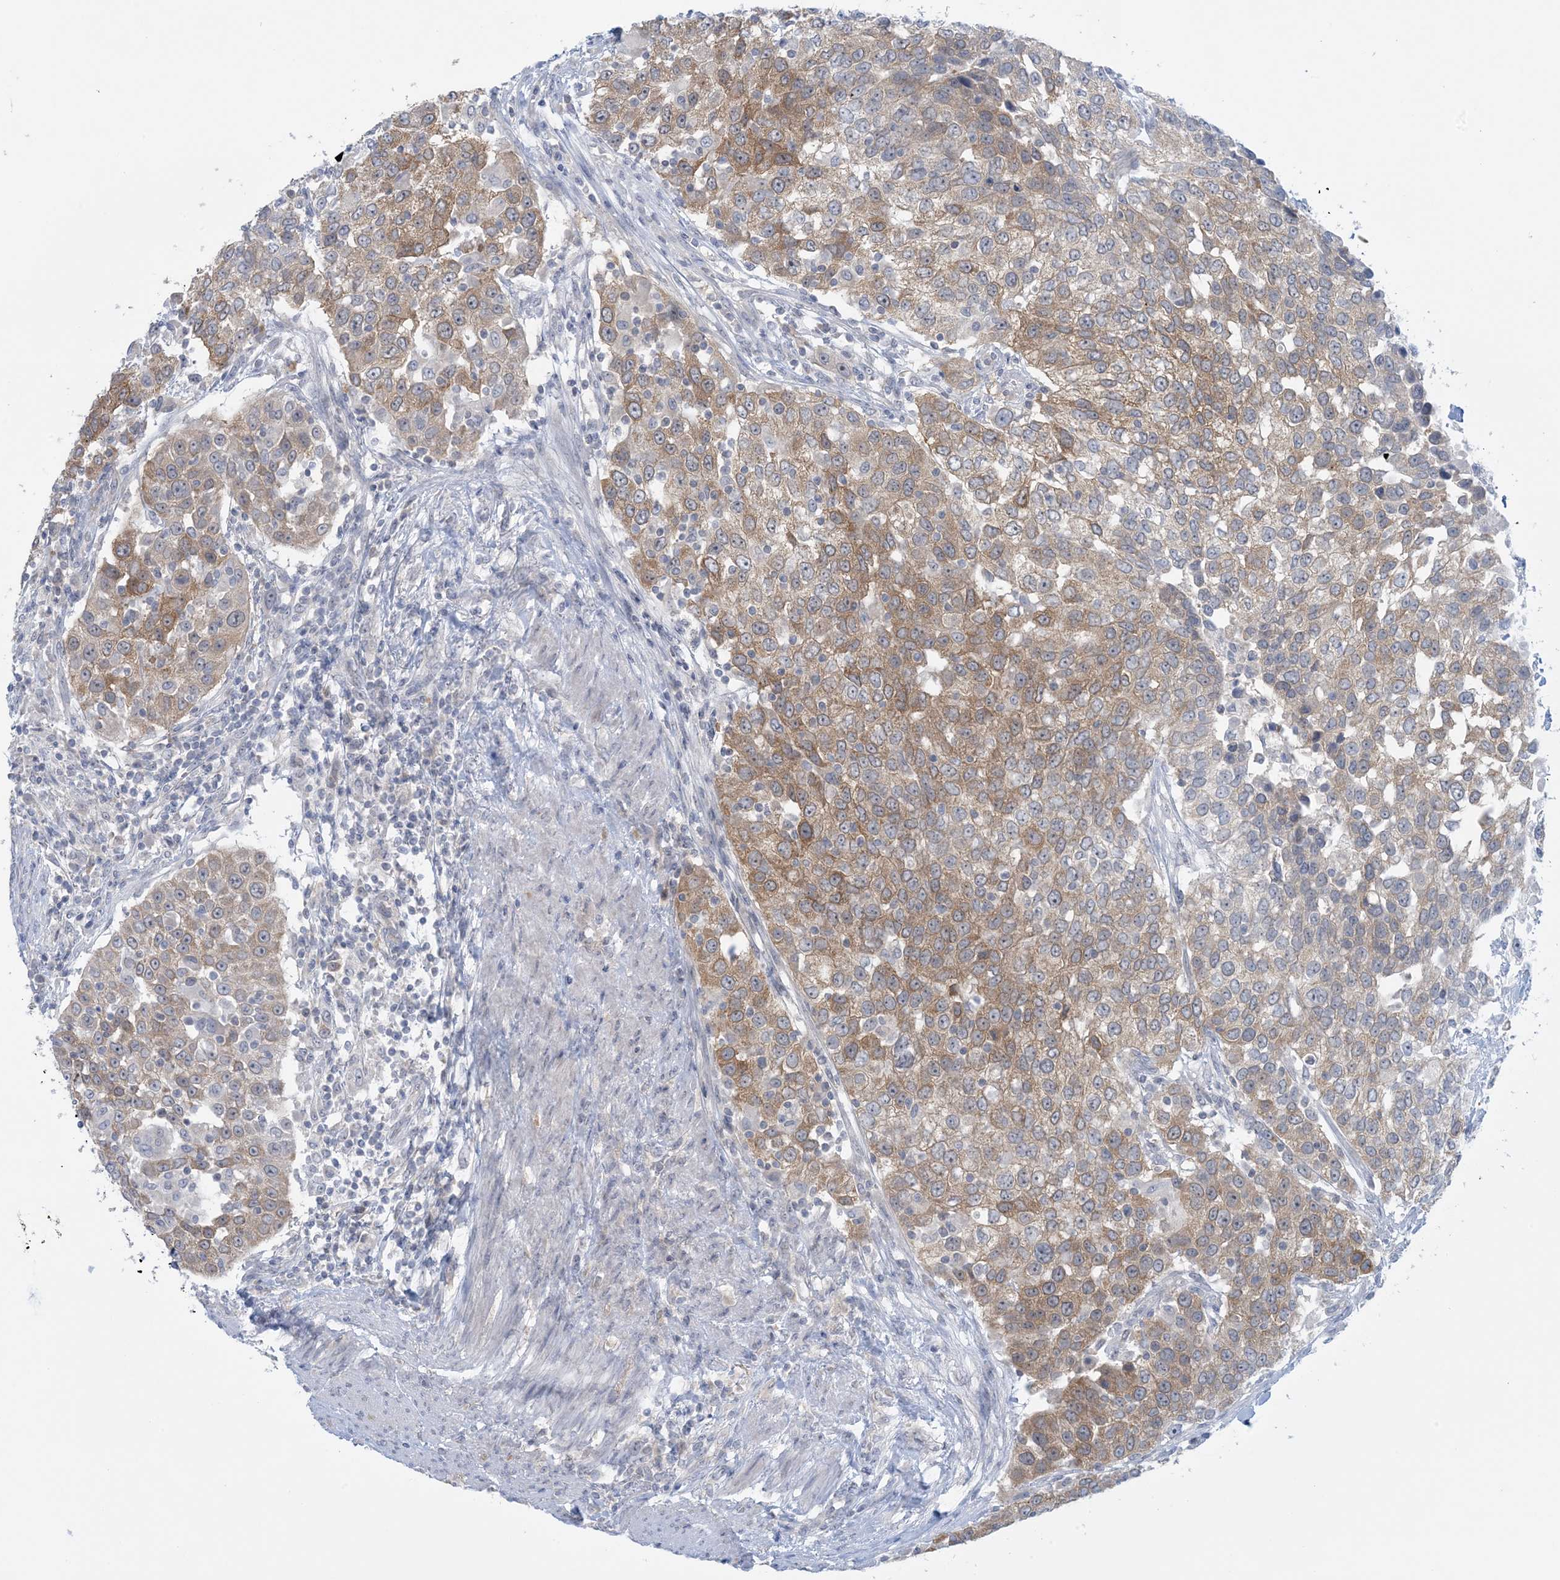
{"staining": {"intensity": "moderate", "quantity": ">75%", "location": "cytoplasmic/membranous"}, "tissue": "urothelial cancer", "cell_type": "Tumor cells", "image_type": "cancer", "snomed": [{"axis": "morphology", "description": "Urothelial carcinoma, High grade"}, {"axis": "topography", "description": "Urinary bladder"}], "caption": "Approximately >75% of tumor cells in urothelial carcinoma (high-grade) reveal moderate cytoplasmic/membranous protein staining as visualized by brown immunohistochemical staining.", "gene": "MRPS18A", "patient": {"sex": "female", "age": 80}}